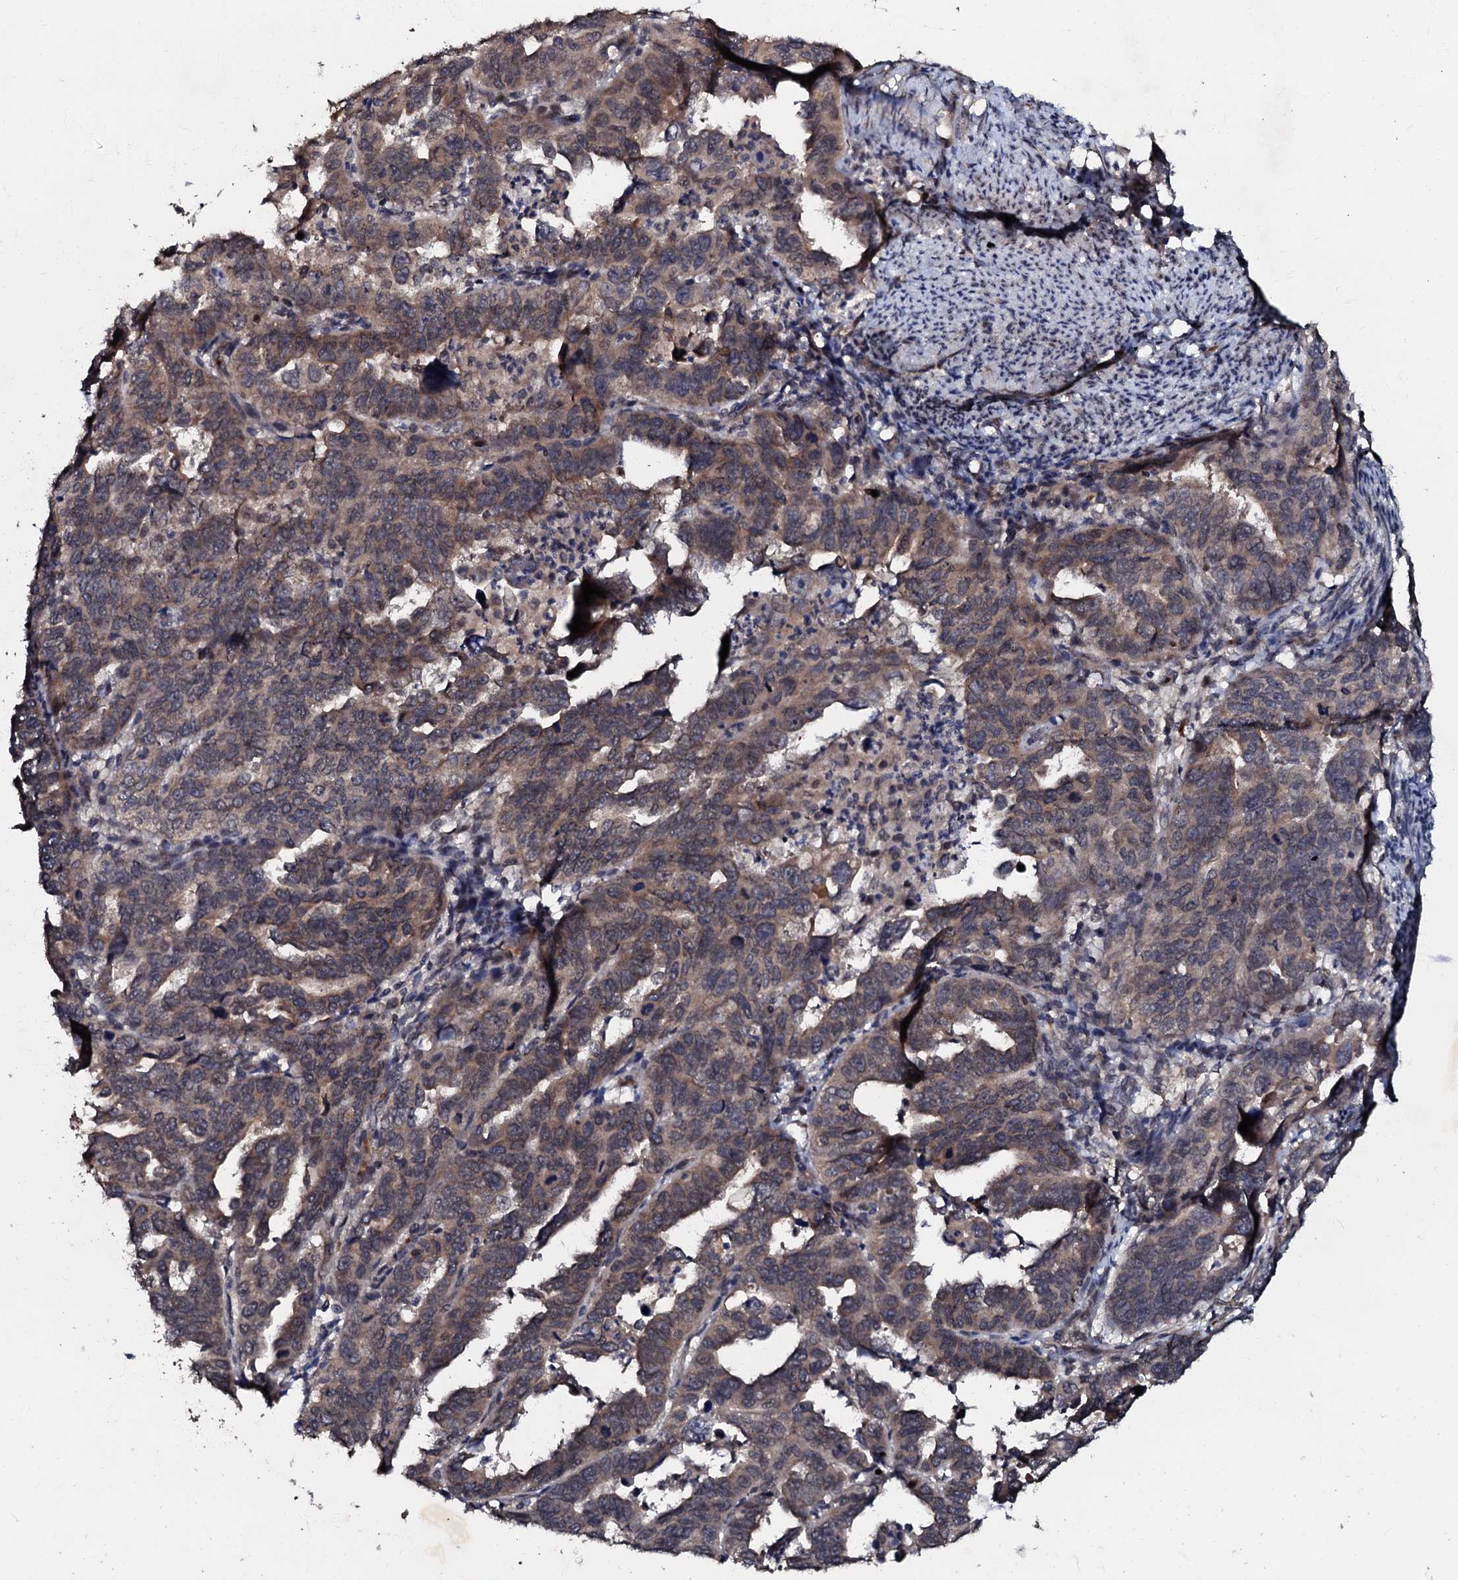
{"staining": {"intensity": "weak", "quantity": ">75%", "location": "cytoplasmic/membranous"}, "tissue": "endometrial cancer", "cell_type": "Tumor cells", "image_type": "cancer", "snomed": [{"axis": "morphology", "description": "Adenocarcinoma, NOS"}, {"axis": "topography", "description": "Endometrium"}], "caption": "This photomicrograph demonstrates immunohistochemistry (IHC) staining of endometrial cancer, with low weak cytoplasmic/membranous expression in about >75% of tumor cells.", "gene": "MANSC4", "patient": {"sex": "female", "age": 65}}